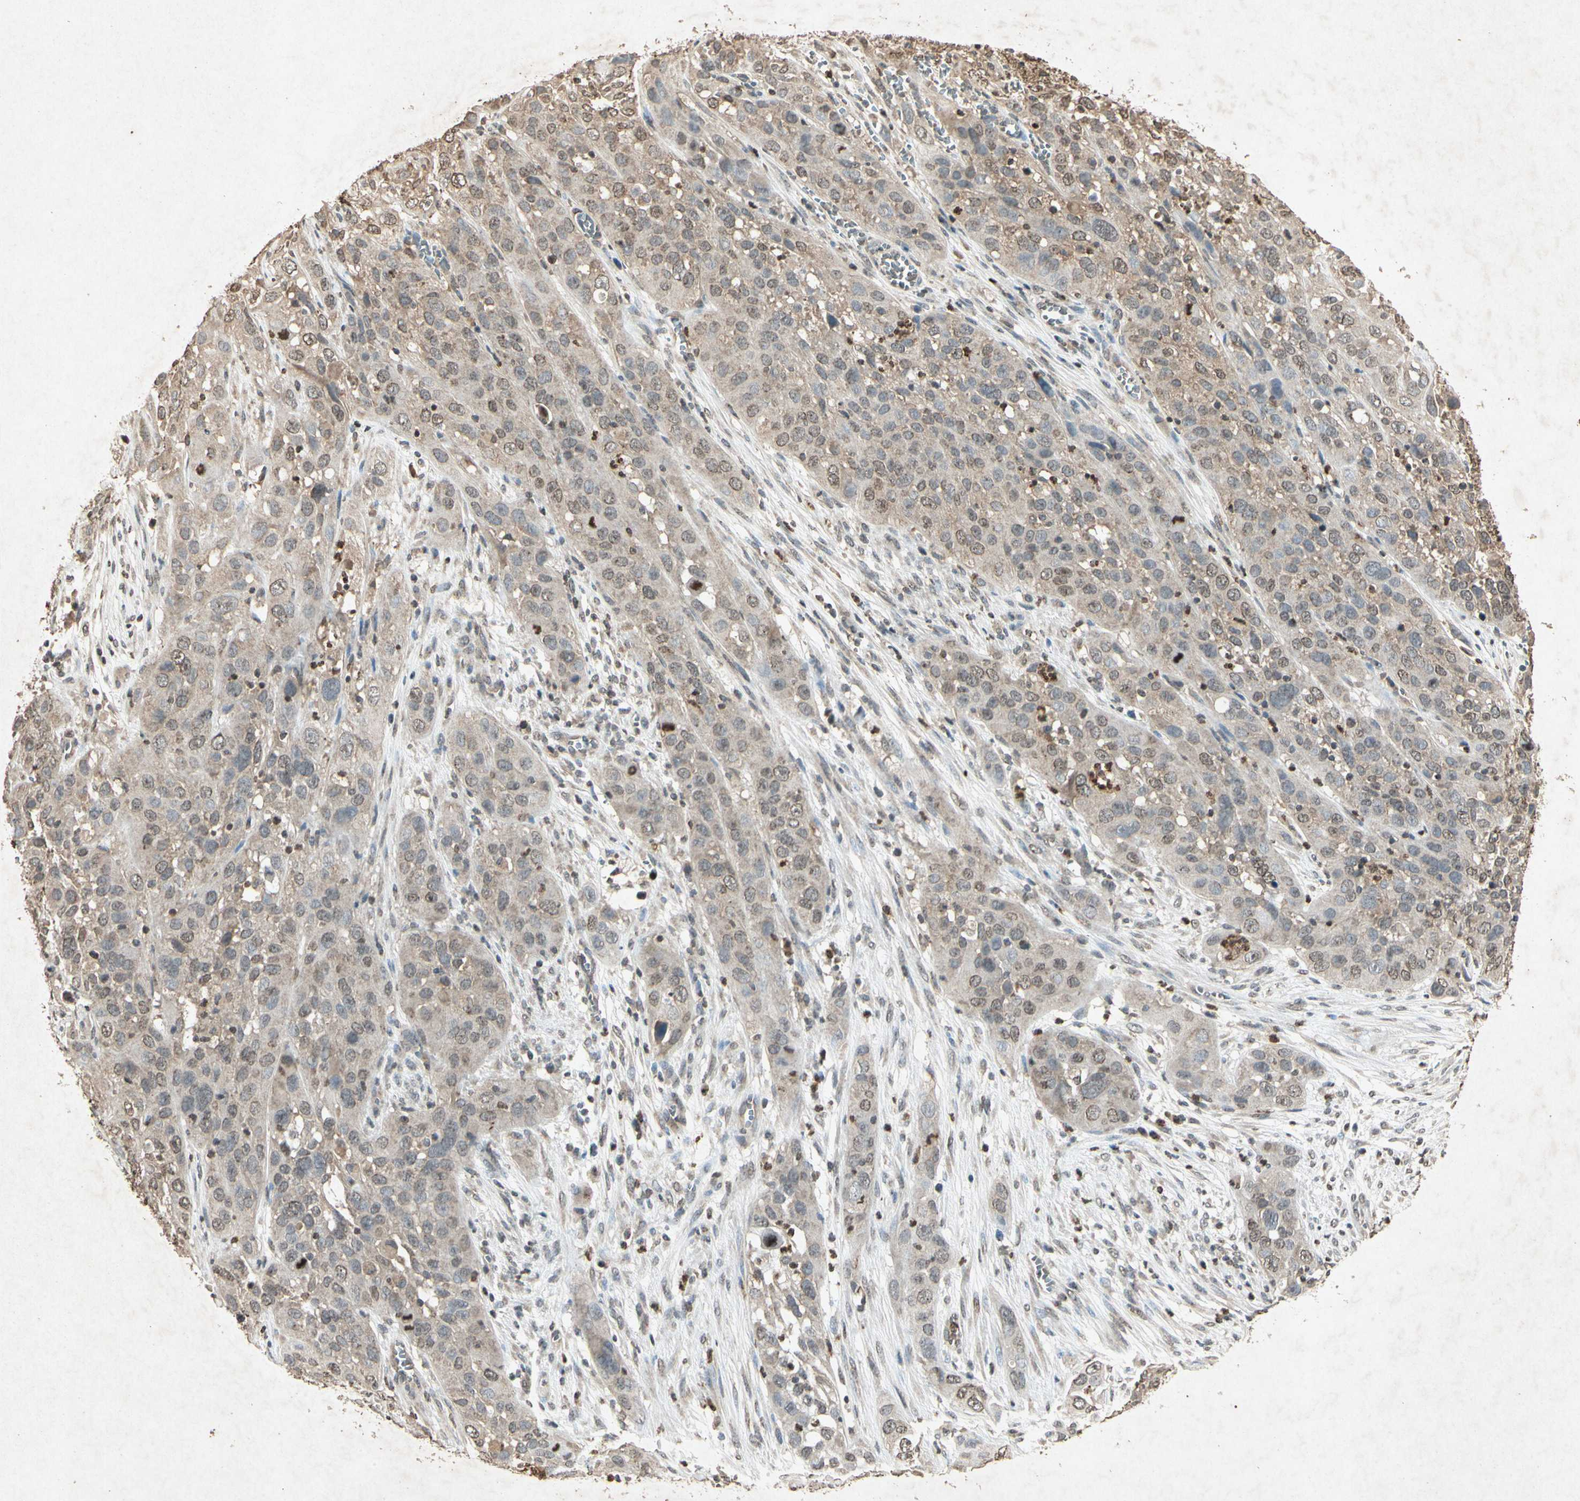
{"staining": {"intensity": "weak", "quantity": ">75%", "location": "cytoplasmic/membranous"}, "tissue": "cervical cancer", "cell_type": "Tumor cells", "image_type": "cancer", "snomed": [{"axis": "morphology", "description": "Squamous cell carcinoma, NOS"}, {"axis": "topography", "description": "Cervix"}], "caption": "A low amount of weak cytoplasmic/membranous expression is seen in about >75% of tumor cells in cervical cancer (squamous cell carcinoma) tissue.", "gene": "MSRB1", "patient": {"sex": "female", "age": 32}}